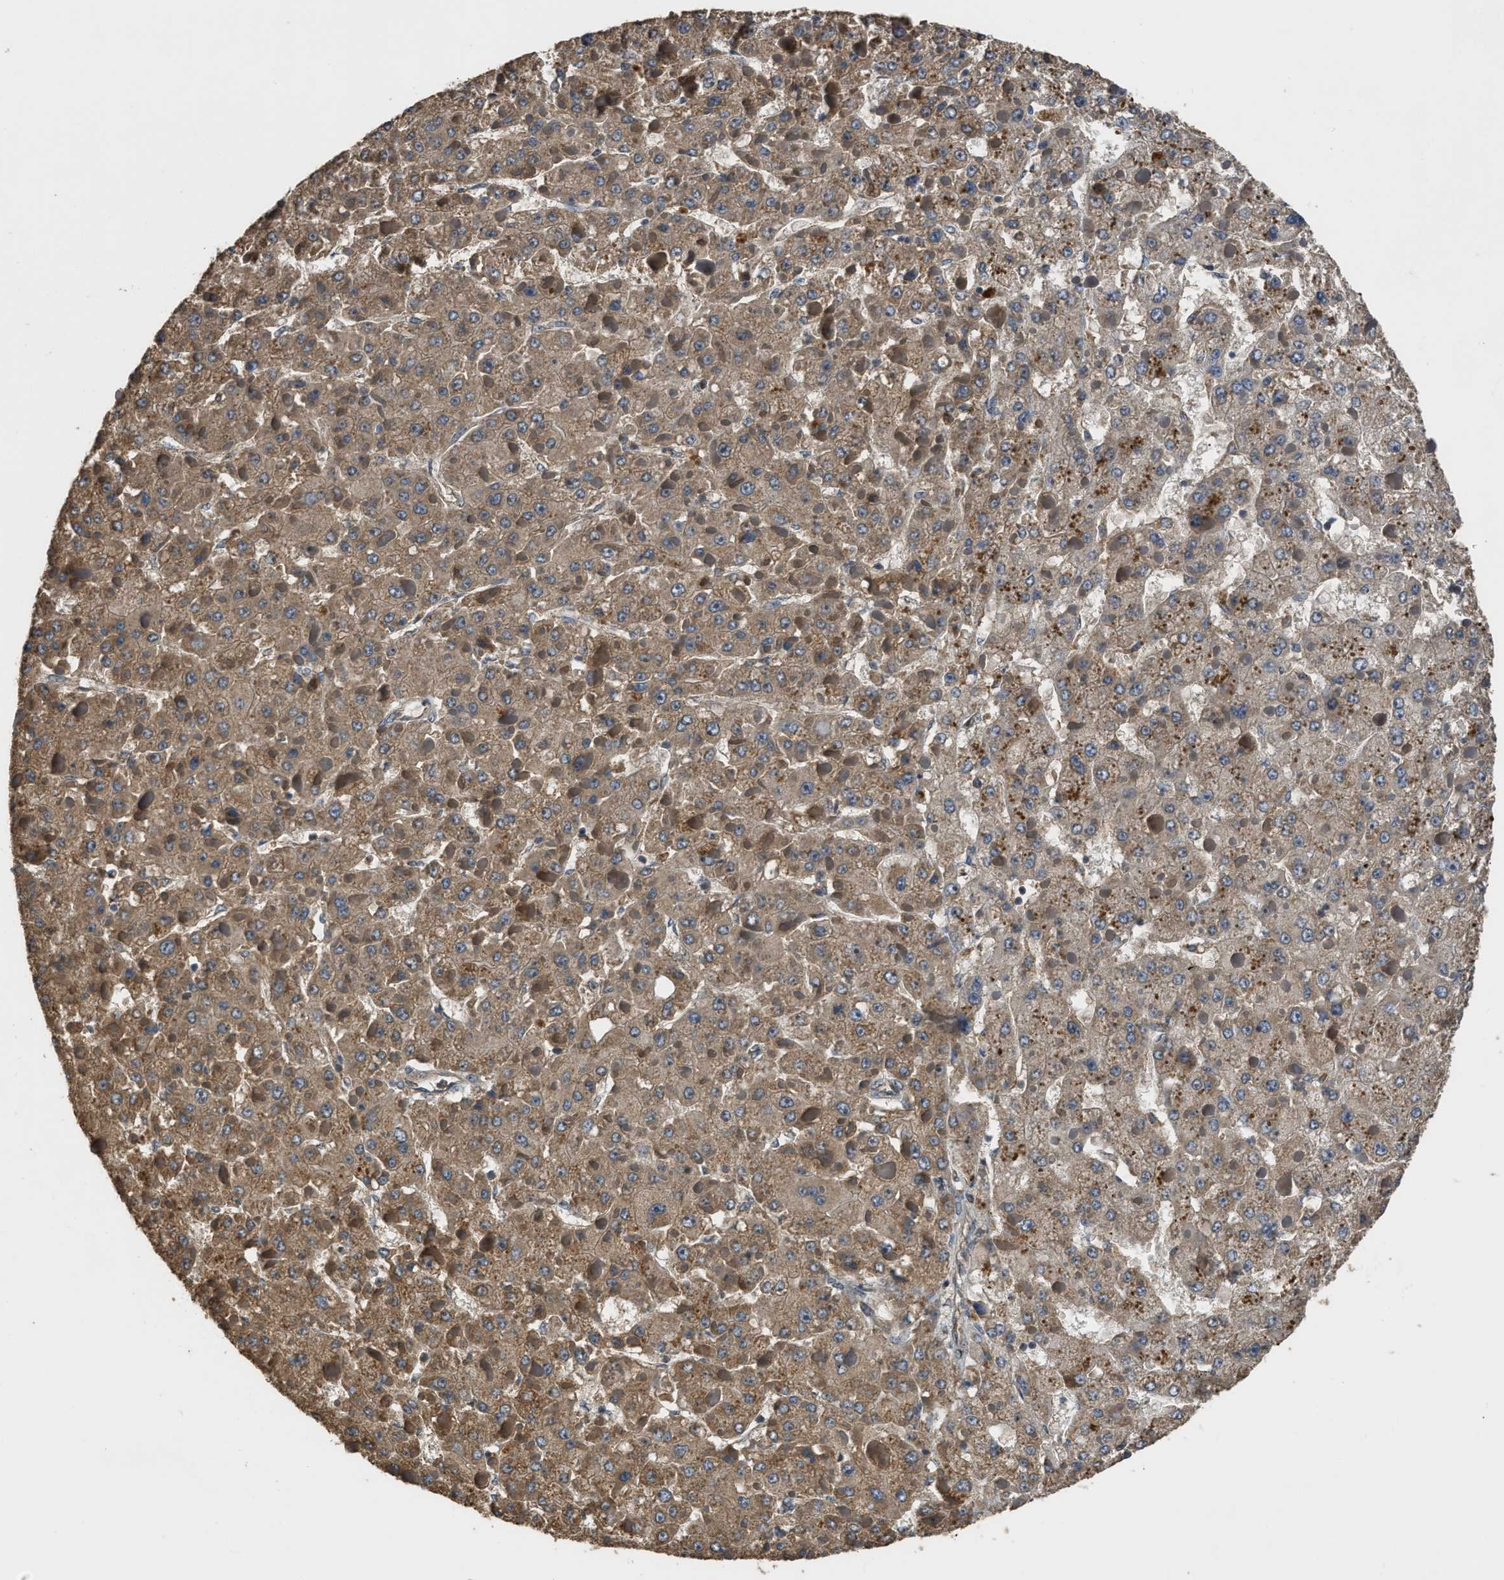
{"staining": {"intensity": "moderate", "quantity": ">75%", "location": "cytoplasmic/membranous"}, "tissue": "liver cancer", "cell_type": "Tumor cells", "image_type": "cancer", "snomed": [{"axis": "morphology", "description": "Carcinoma, Hepatocellular, NOS"}, {"axis": "topography", "description": "Liver"}], "caption": "Liver cancer (hepatocellular carcinoma) stained with a protein marker exhibits moderate staining in tumor cells.", "gene": "DENND6B", "patient": {"sex": "female", "age": 73}}